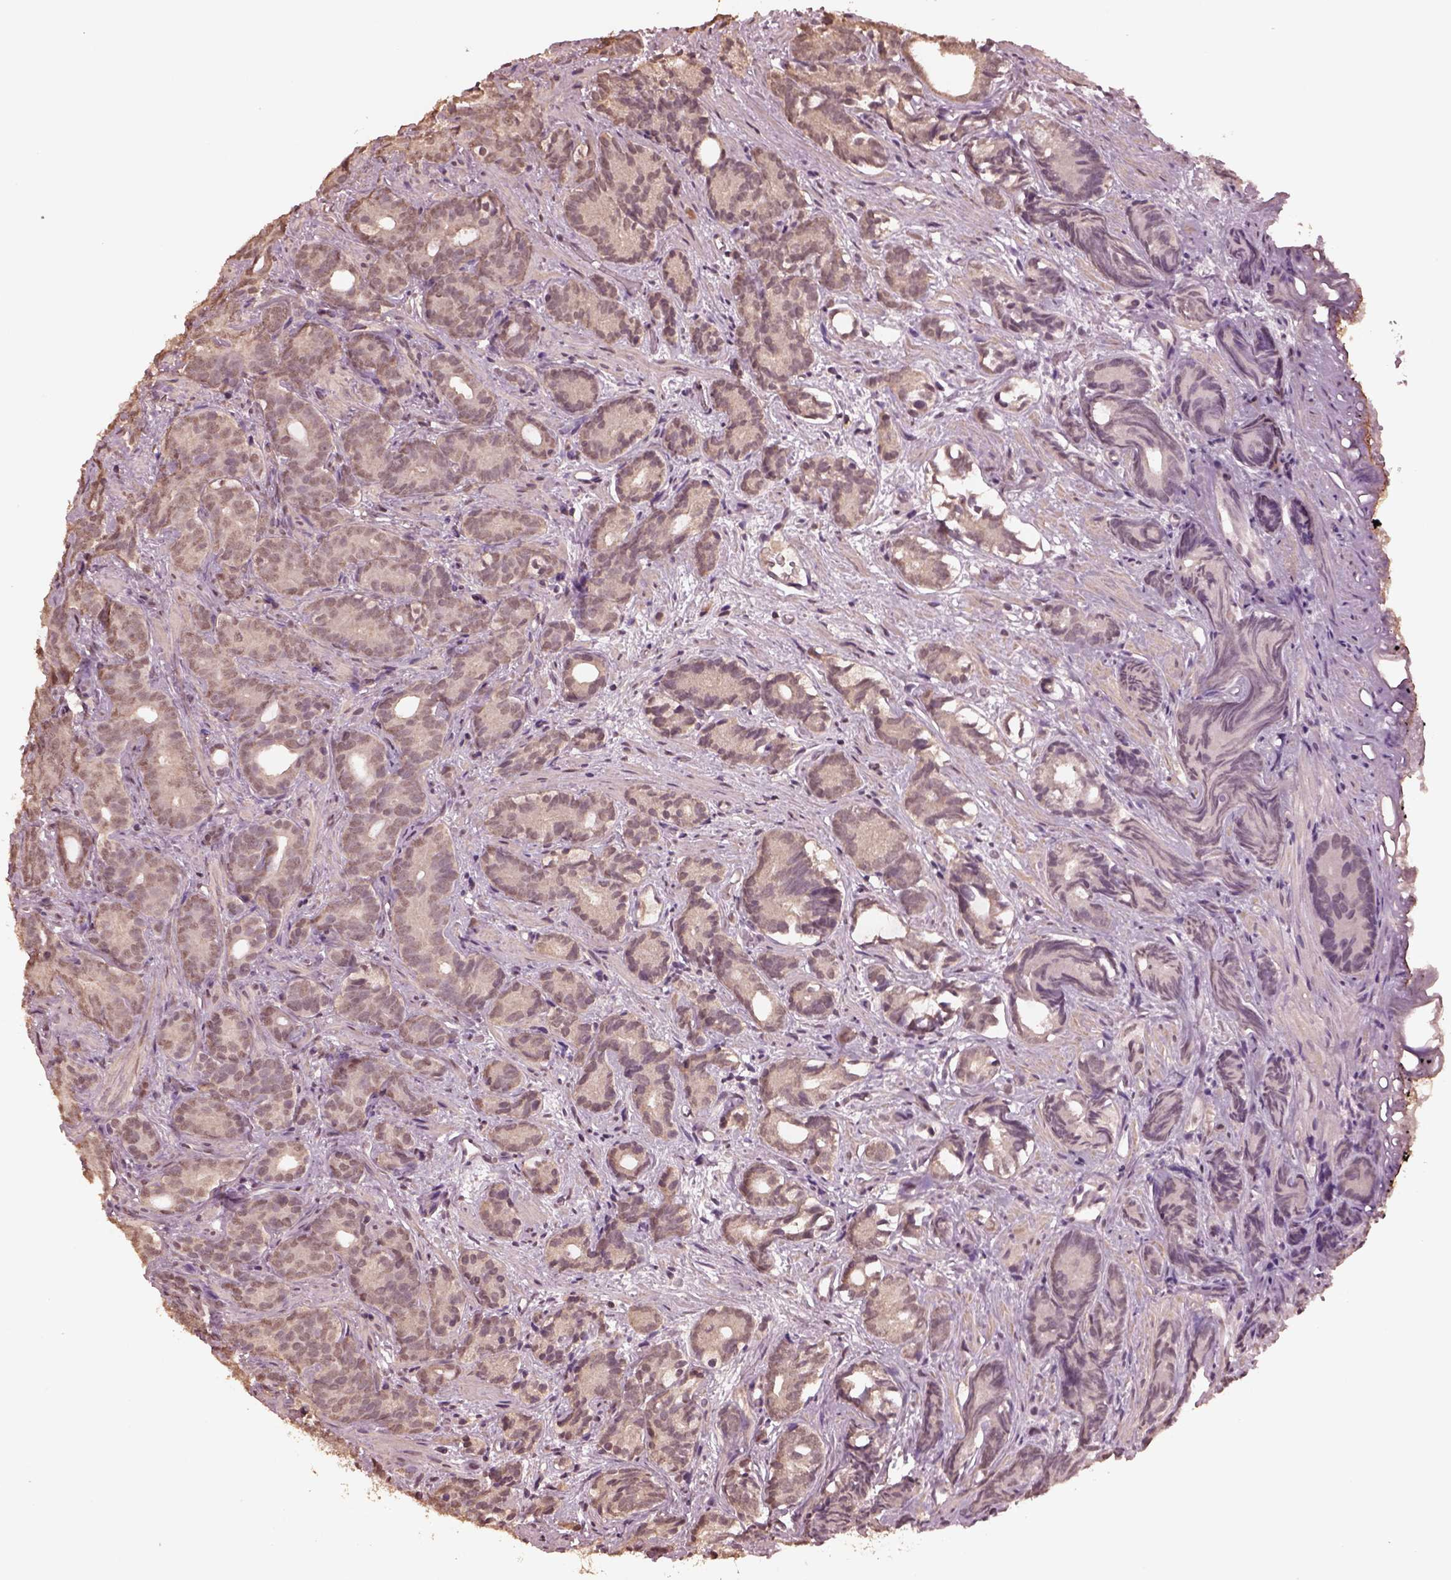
{"staining": {"intensity": "weak", "quantity": "<25%", "location": "nuclear"}, "tissue": "prostate cancer", "cell_type": "Tumor cells", "image_type": "cancer", "snomed": [{"axis": "morphology", "description": "Adenocarcinoma, High grade"}, {"axis": "topography", "description": "Prostate"}], "caption": "This is a histopathology image of immunohistochemistry (IHC) staining of high-grade adenocarcinoma (prostate), which shows no staining in tumor cells.", "gene": "CPT1C", "patient": {"sex": "male", "age": 84}}